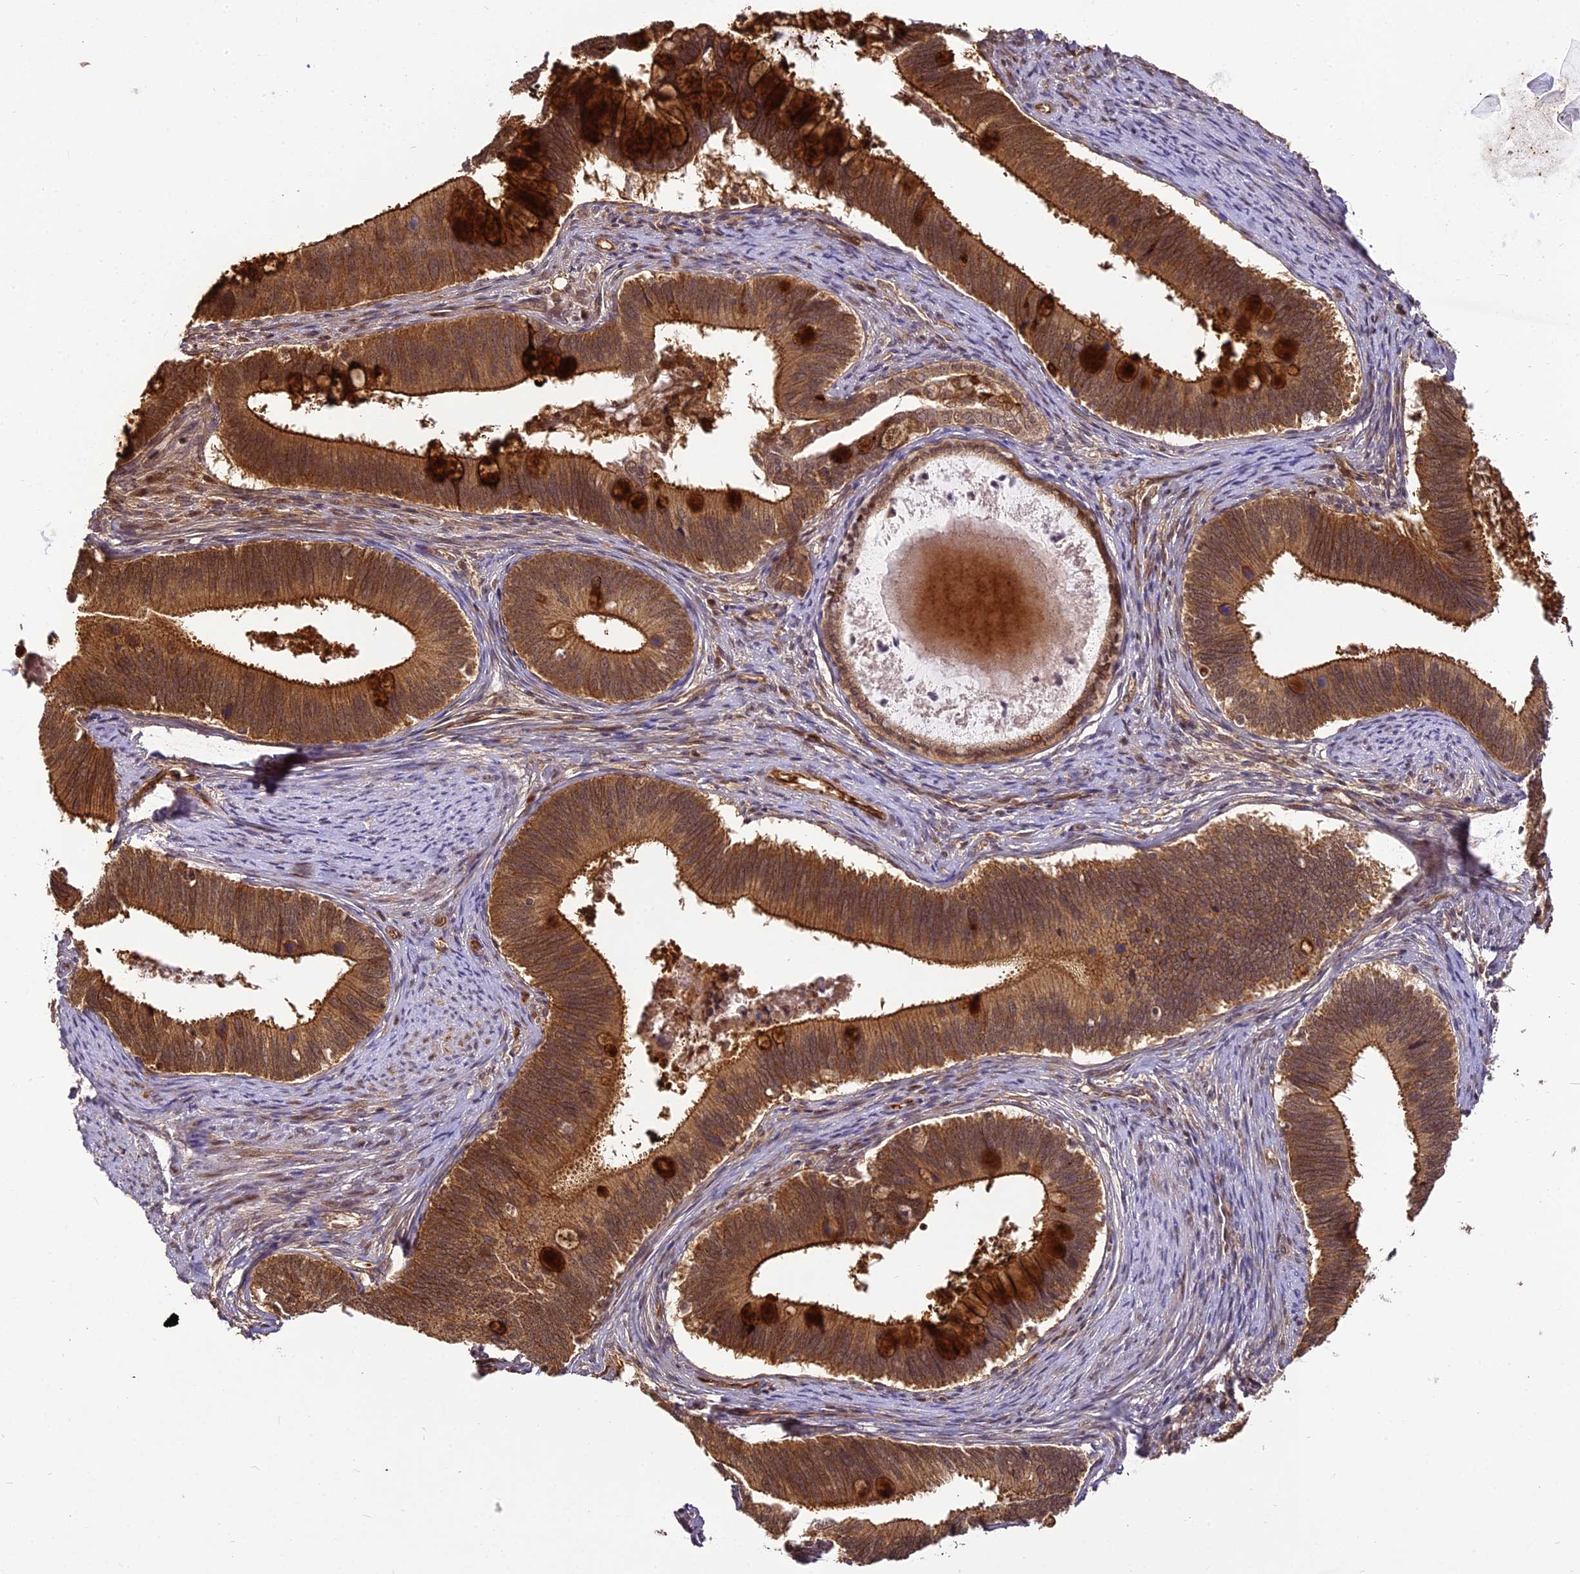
{"staining": {"intensity": "strong", "quantity": ">75%", "location": "cytoplasmic/membranous"}, "tissue": "cervical cancer", "cell_type": "Tumor cells", "image_type": "cancer", "snomed": [{"axis": "morphology", "description": "Adenocarcinoma, NOS"}, {"axis": "topography", "description": "Cervix"}], "caption": "IHC of adenocarcinoma (cervical) exhibits high levels of strong cytoplasmic/membranous staining in approximately >75% of tumor cells.", "gene": "BCDIN3D", "patient": {"sex": "female", "age": 42}}